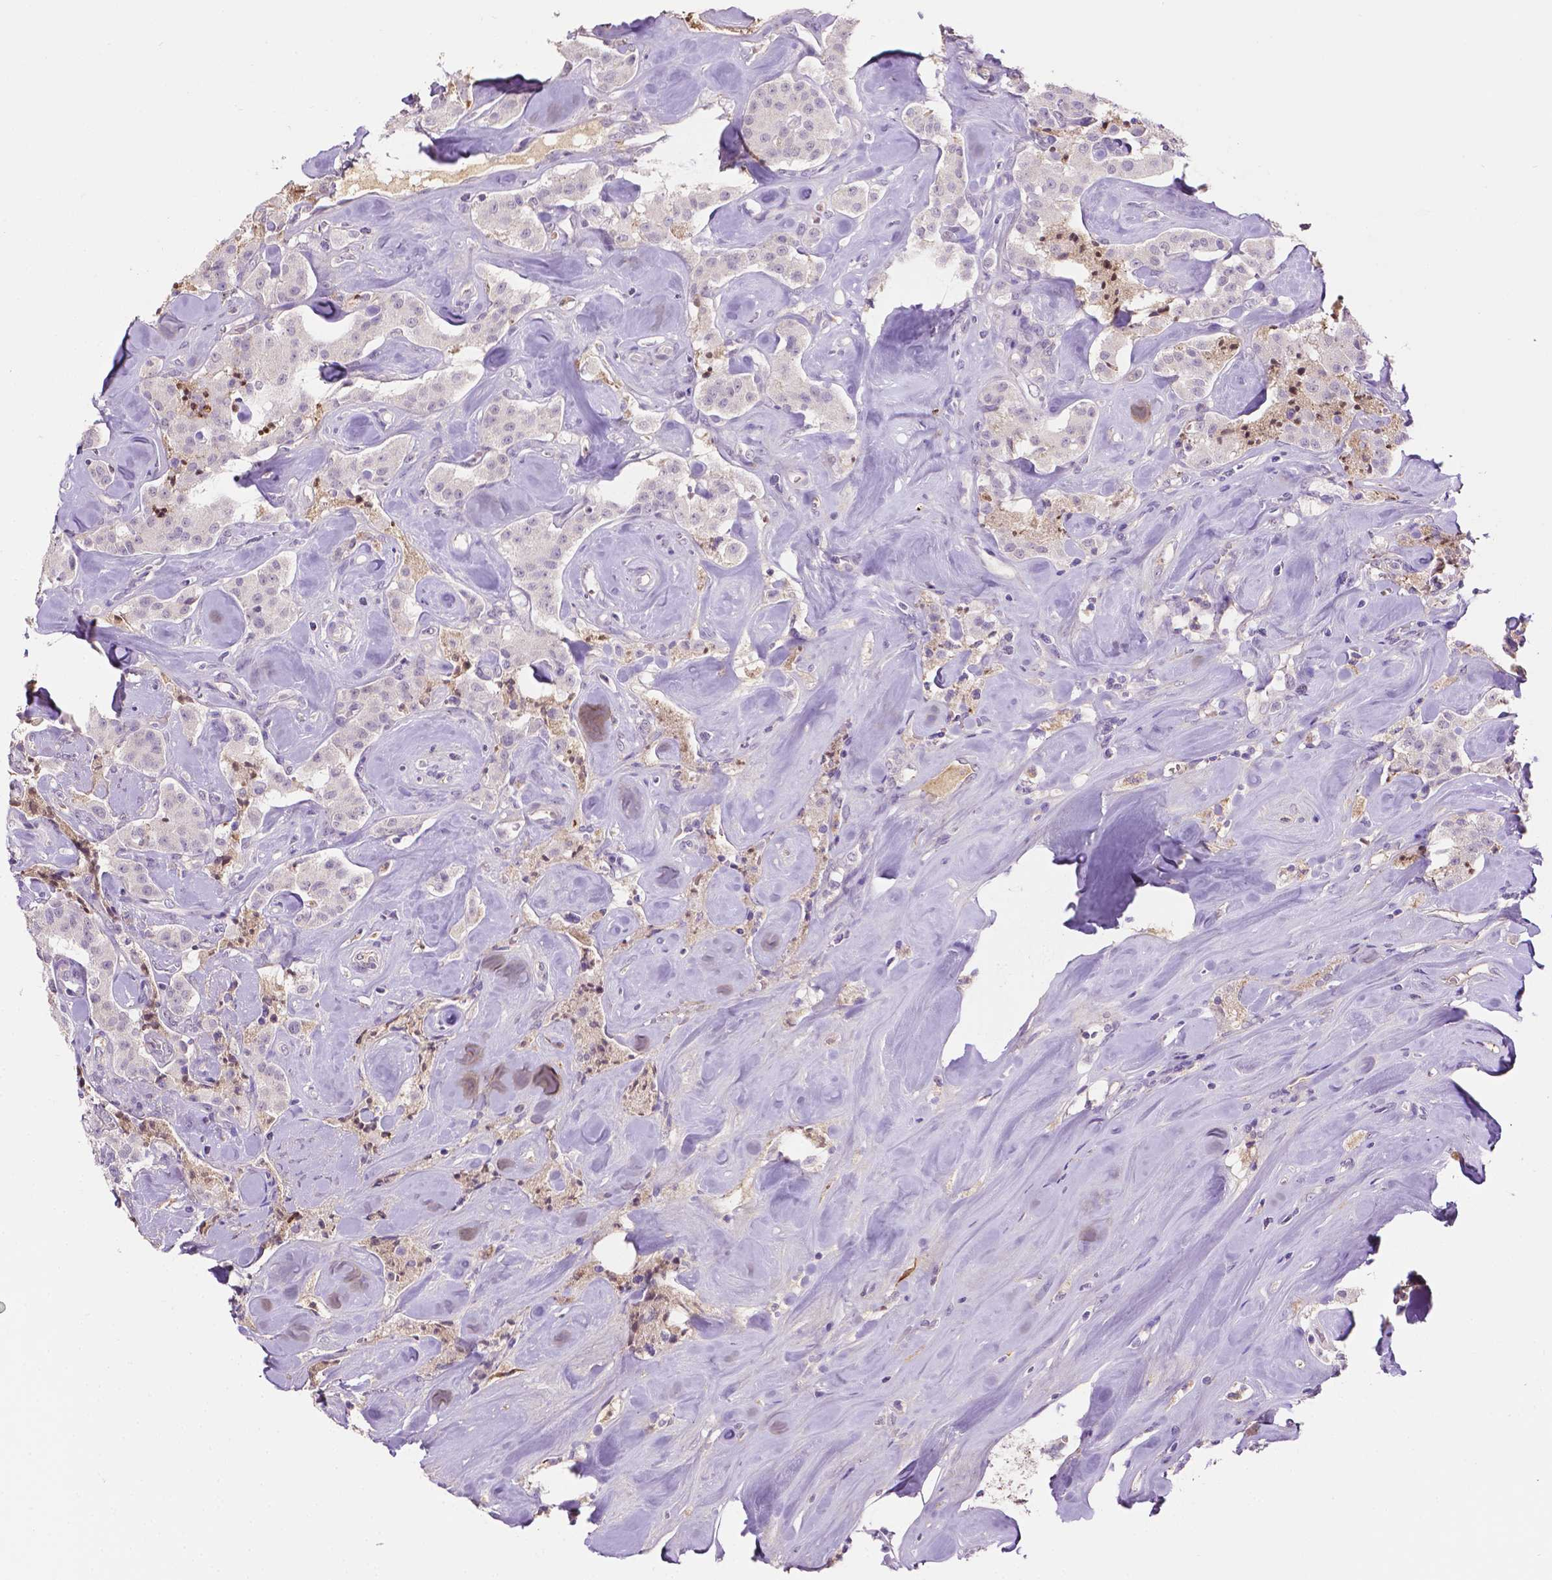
{"staining": {"intensity": "negative", "quantity": "none", "location": "none"}, "tissue": "carcinoid", "cell_type": "Tumor cells", "image_type": "cancer", "snomed": [{"axis": "morphology", "description": "Carcinoid, malignant, NOS"}, {"axis": "topography", "description": "Pancreas"}], "caption": "A high-resolution image shows immunohistochemistry staining of carcinoid, which shows no significant staining in tumor cells.", "gene": "FBLN1", "patient": {"sex": "male", "age": 41}}